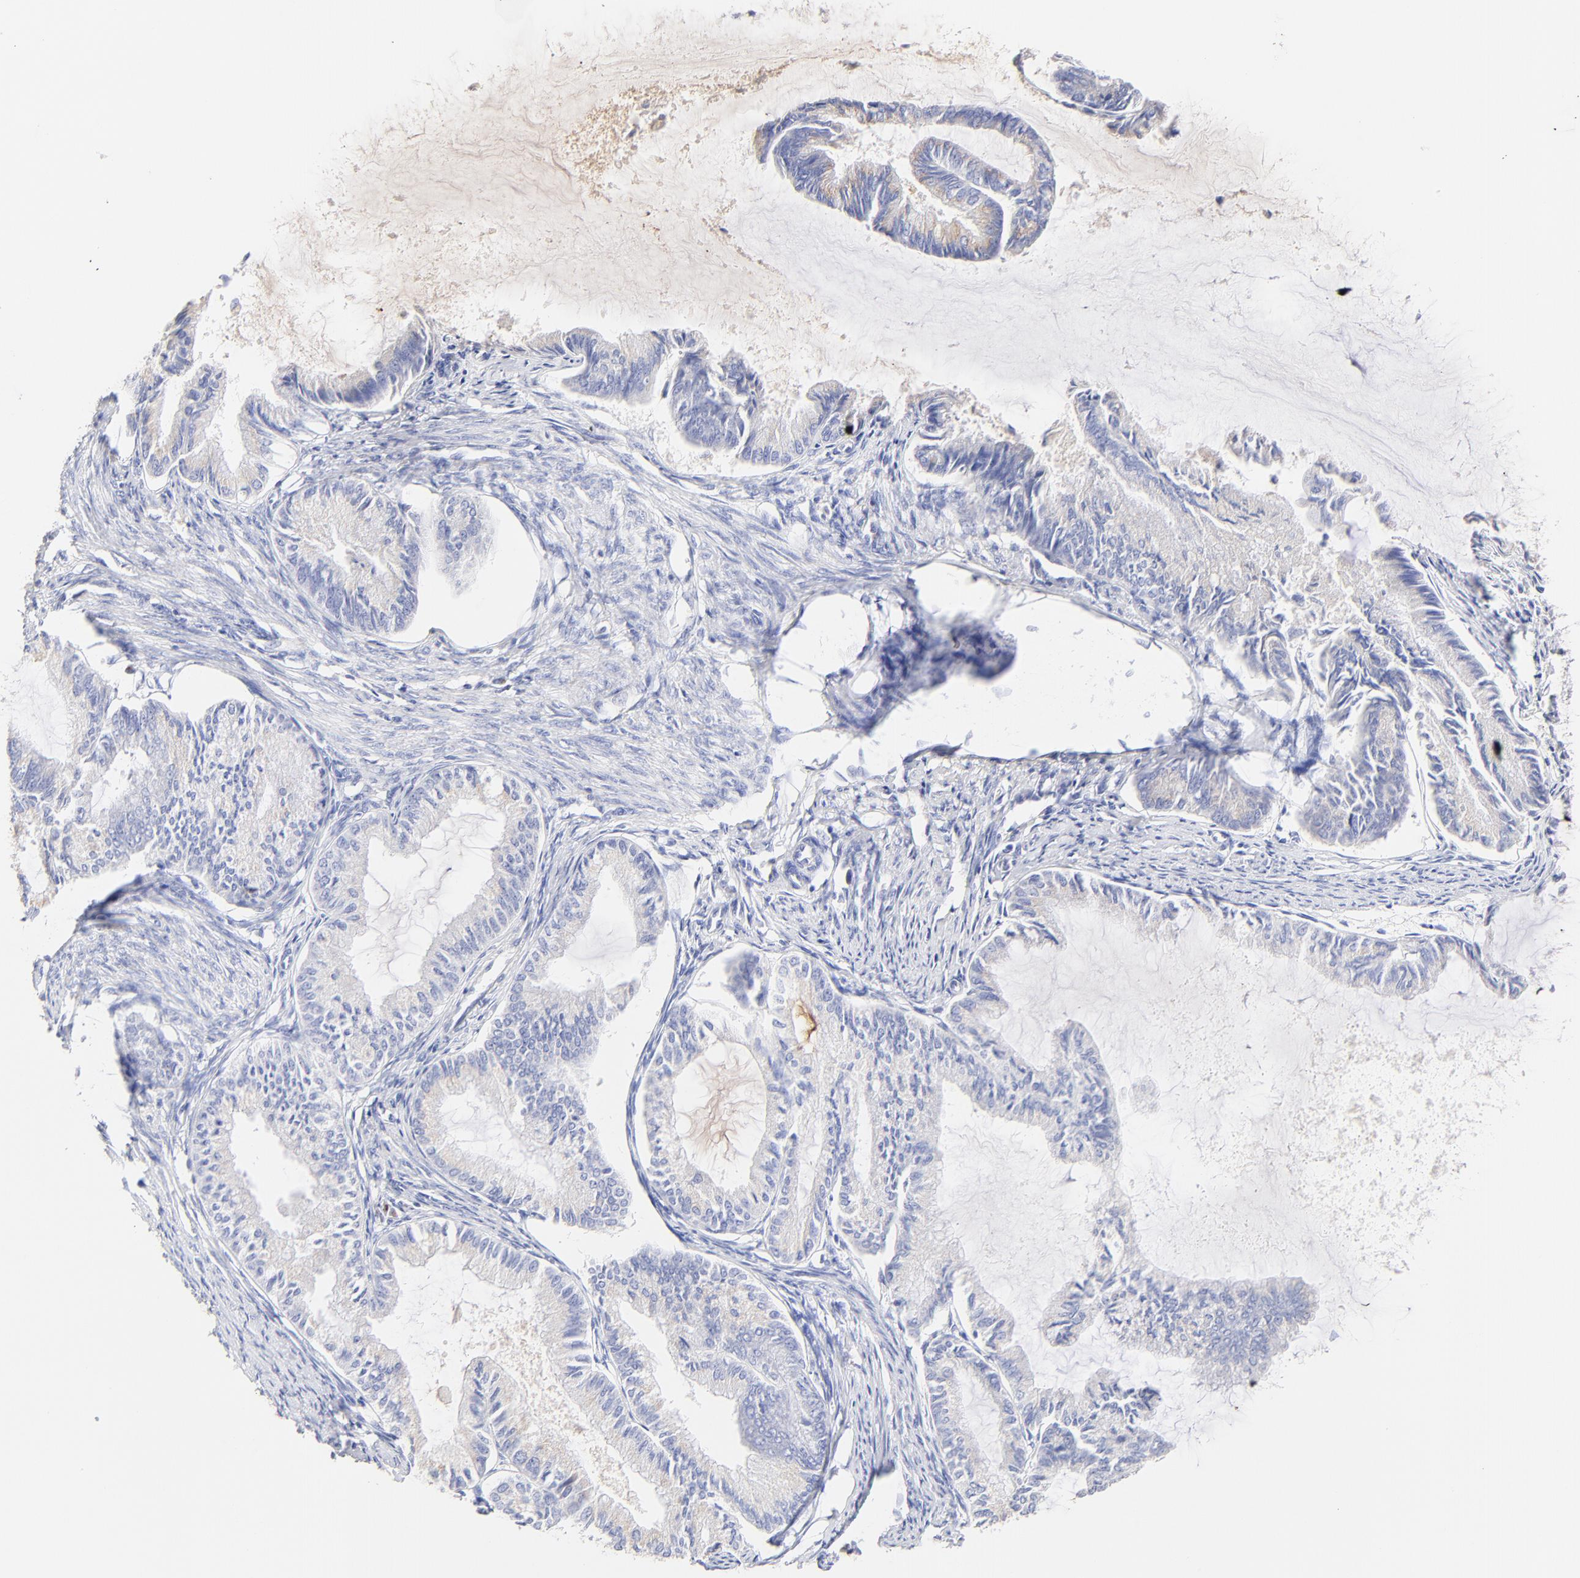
{"staining": {"intensity": "negative", "quantity": "none", "location": "none"}, "tissue": "endometrial cancer", "cell_type": "Tumor cells", "image_type": "cancer", "snomed": [{"axis": "morphology", "description": "Adenocarcinoma, NOS"}, {"axis": "topography", "description": "Endometrium"}], "caption": "Protein analysis of endometrial adenocarcinoma reveals no significant staining in tumor cells.", "gene": "ASB9", "patient": {"sex": "female", "age": 86}}